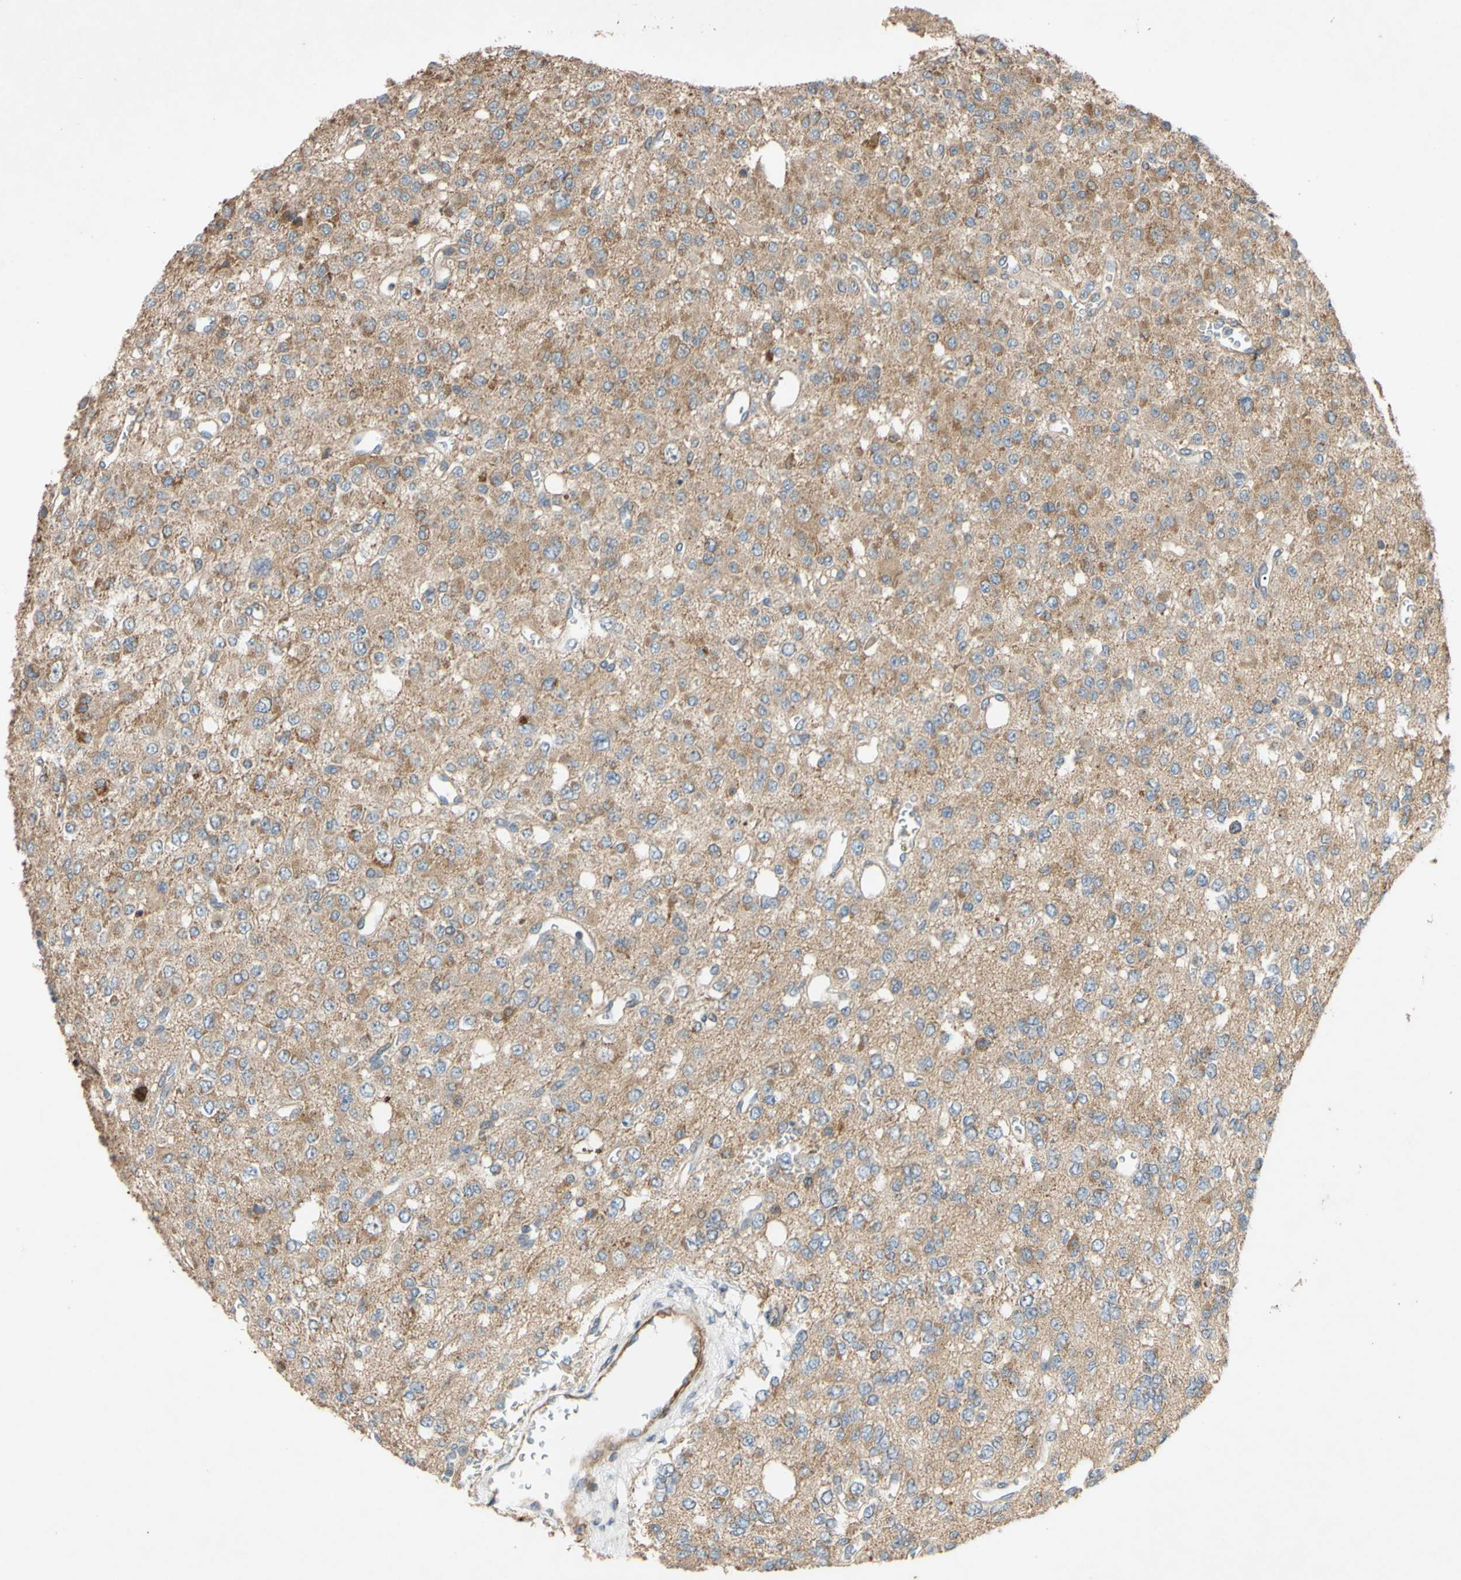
{"staining": {"intensity": "moderate", "quantity": "25%-75%", "location": "cytoplasmic/membranous"}, "tissue": "glioma", "cell_type": "Tumor cells", "image_type": "cancer", "snomed": [{"axis": "morphology", "description": "Glioma, malignant, Low grade"}, {"axis": "topography", "description": "Brain"}], "caption": "Approximately 25%-75% of tumor cells in human malignant glioma (low-grade) show moderate cytoplasmic/membranous protein staining as visualized by brown immunohistochemical staining.", "gene": "PARD6A", "patient": {"sex": "male", "age": 38}}